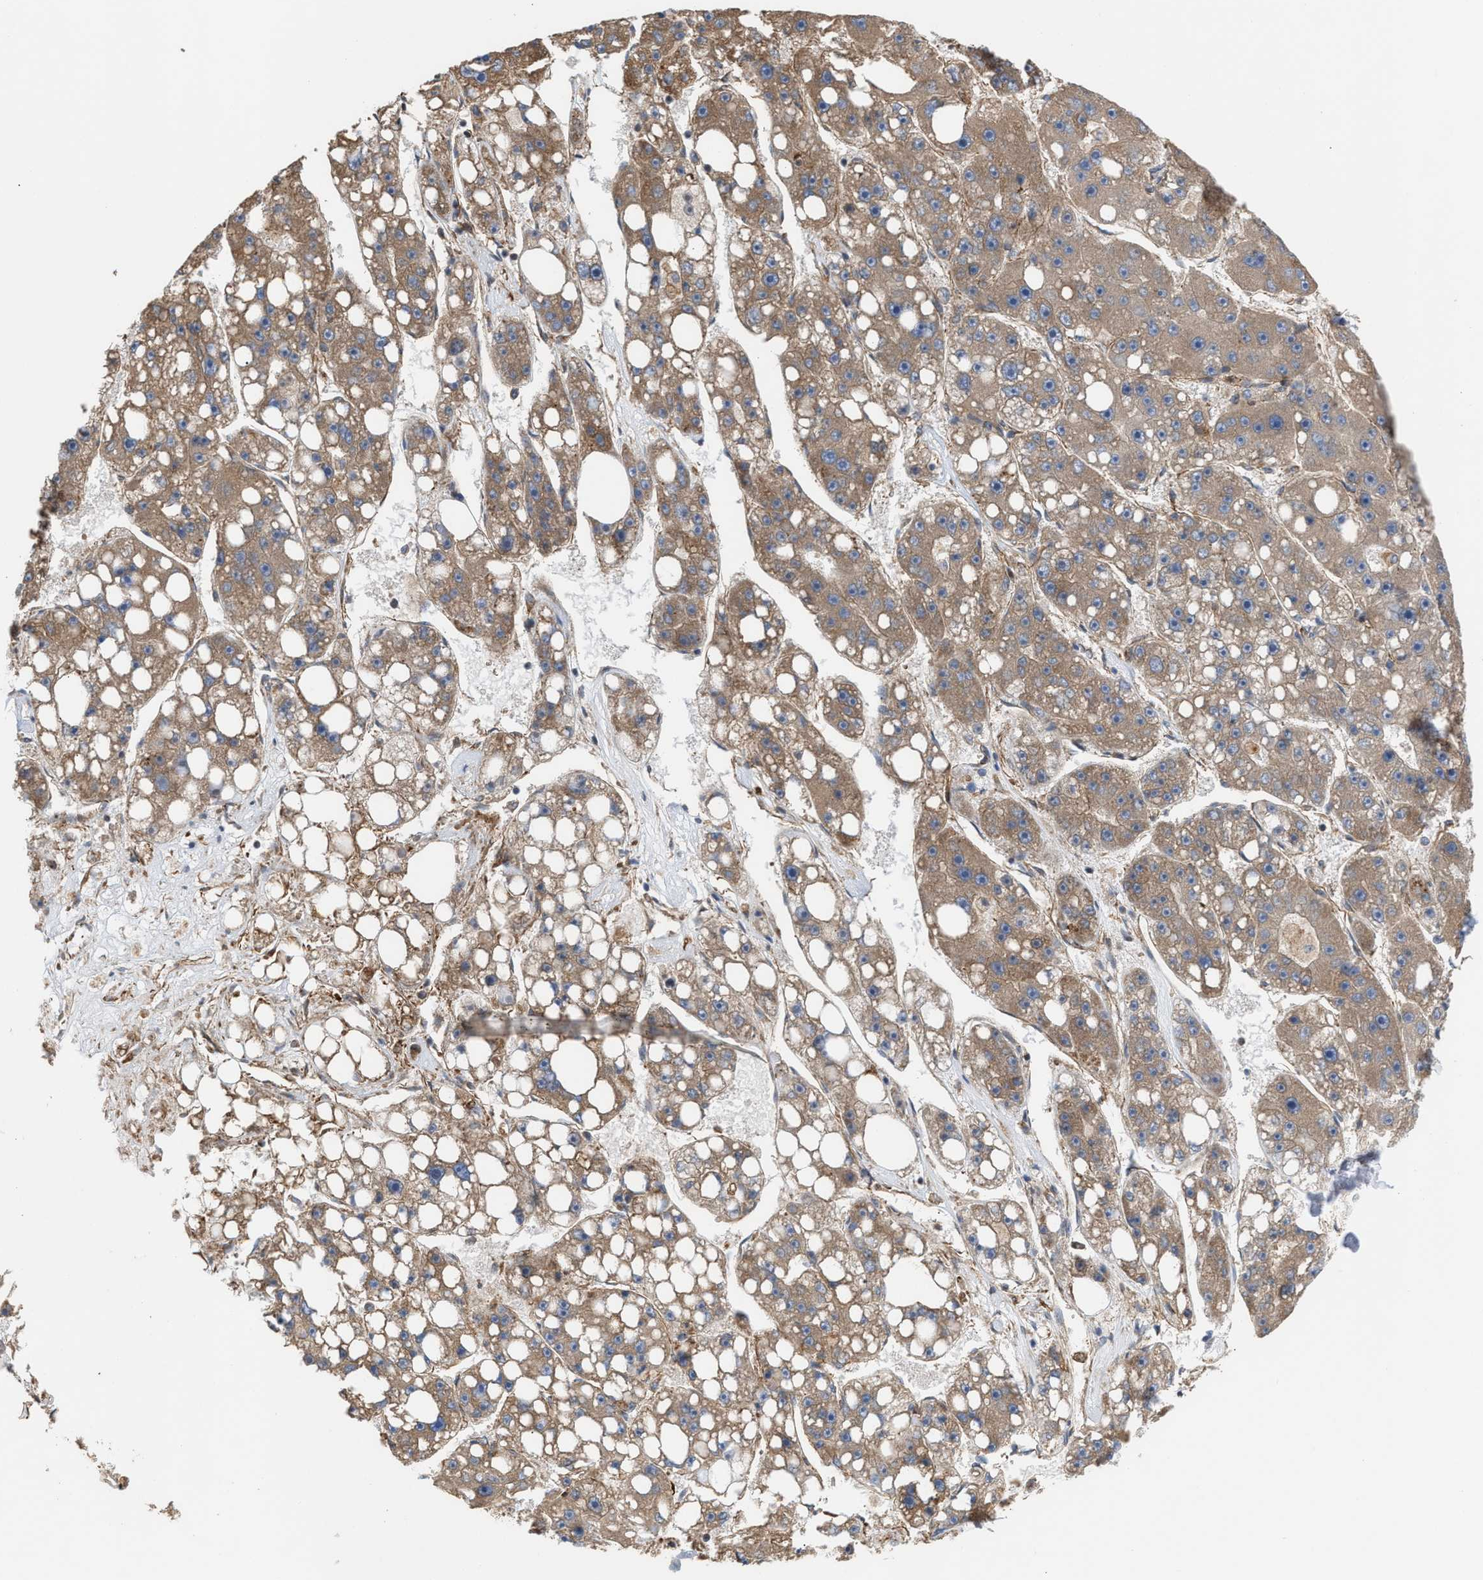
{"staining": {"intensity": "weak", "quantity": ">75%", "location": "cytoplasmic/membranous"}, "tissue": "liver cancer", "cell_type": "Tumor cells", "image_type": "cancer", "snomed": [{"axis": "morphology", "description": "Carcinoma, Hepatocellular, NOS"}, {"axis": "topography", "description": "Liver"}], "caption": "IHC photomicrograph of neoplastic tissue: hepatocellular carcinoma (liver) stained using immunohistochemistry (IHC) reveals low levels of weak protein expression localized specifically in the cytoplasmic/membranous of tumor cells, appearing as a cytoplasmic/membranous brown color.", "gene": "EPS15L1", "patient": {"sex": "female", "age": 61}}